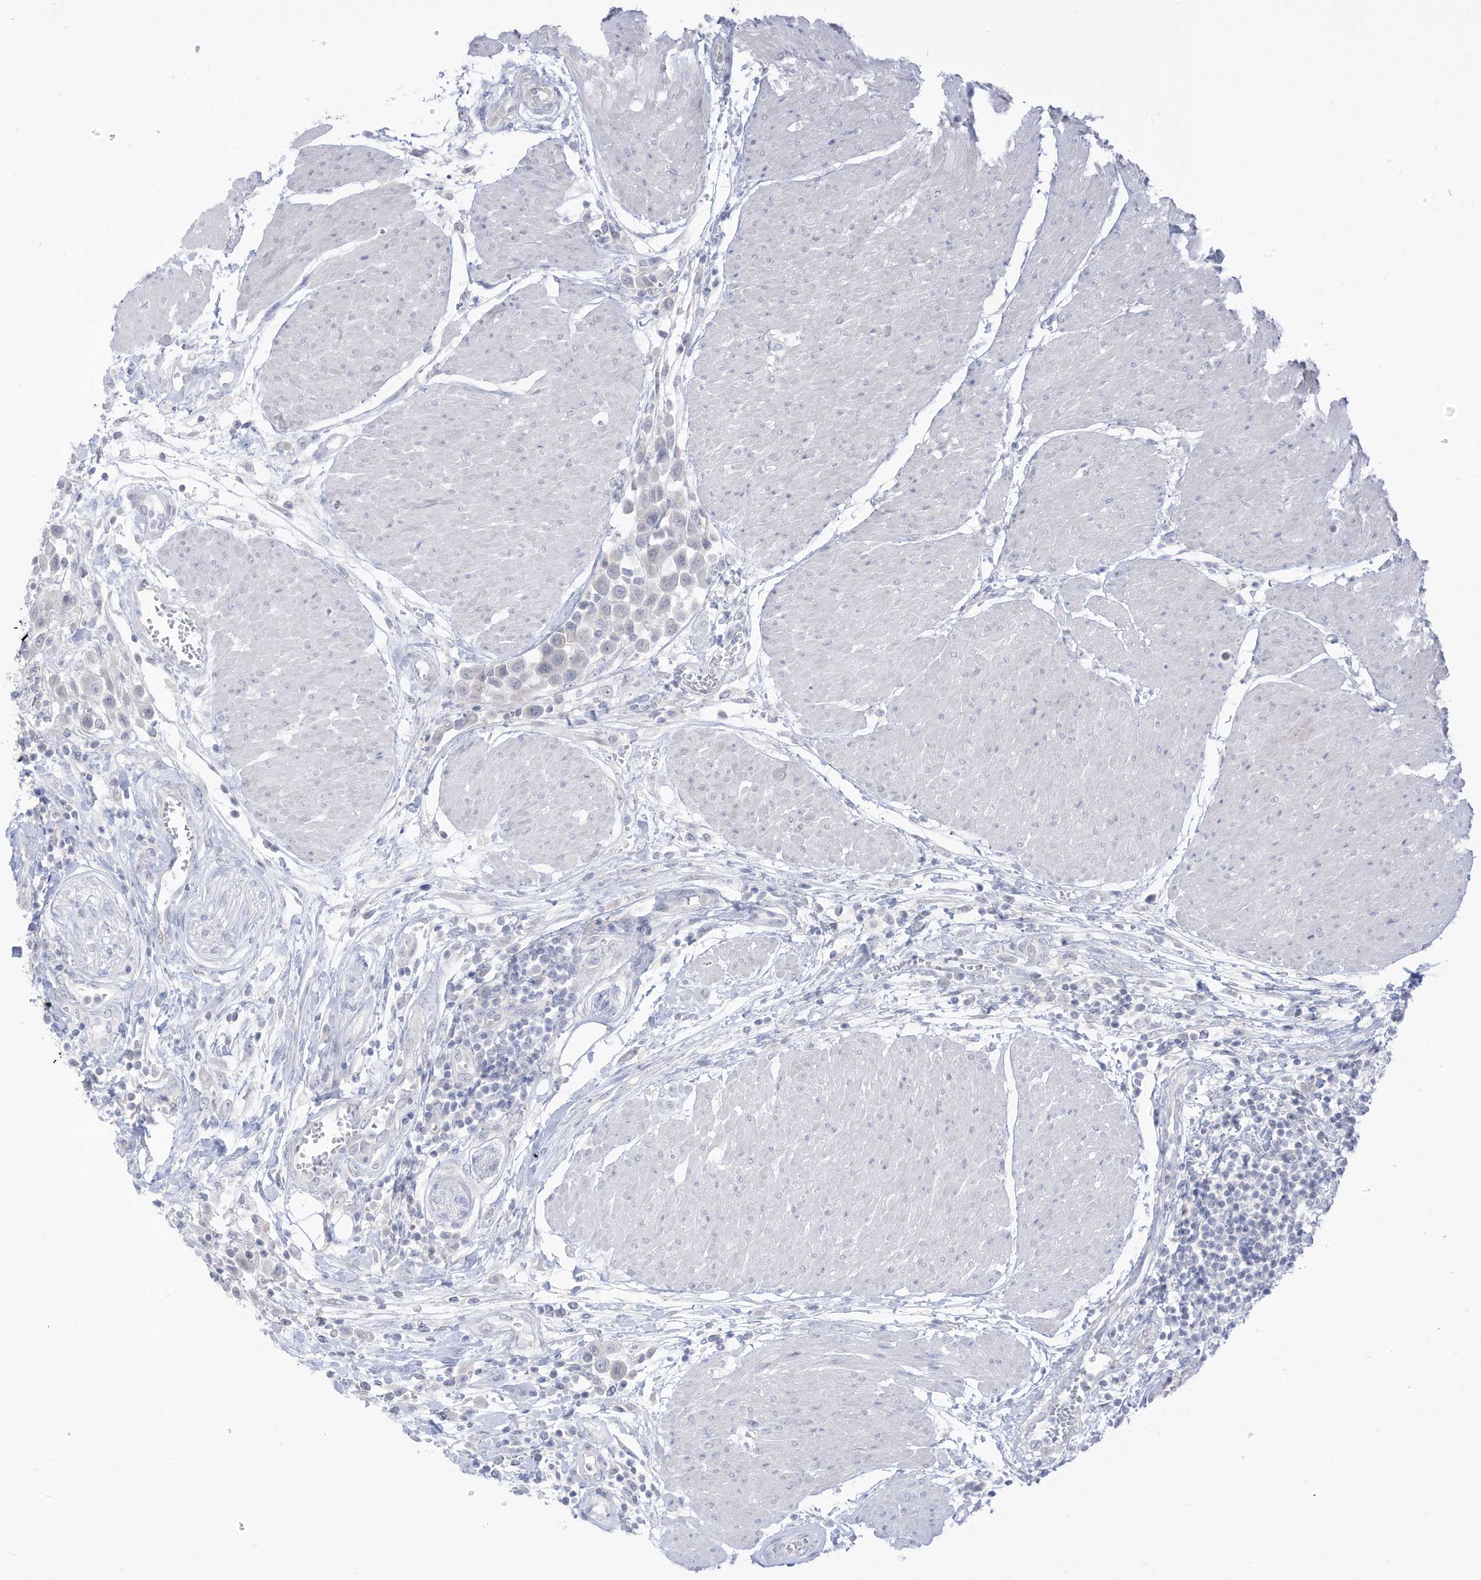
{"staining": {"intensity": "negative", "quantity": "none", "location": "none"}, "tissue": "urothelial cancer", "cell_type": "Tumor cells", "image_type": "cancer", "snomed": [{"axis": "morphology", "description": "Urothelial carcinoma, High grade"}, {"axis": "topography", "description": "Urinary bladder"}], "caption": "Tumor cells show no significant expression in urothelial cancer. (DAB (3,3'-diaminobenzidine) immunohistochemistry with hematoxylin counter stain).", "gene": "OGT", "patient": {"sex": "male", "age": 50}}